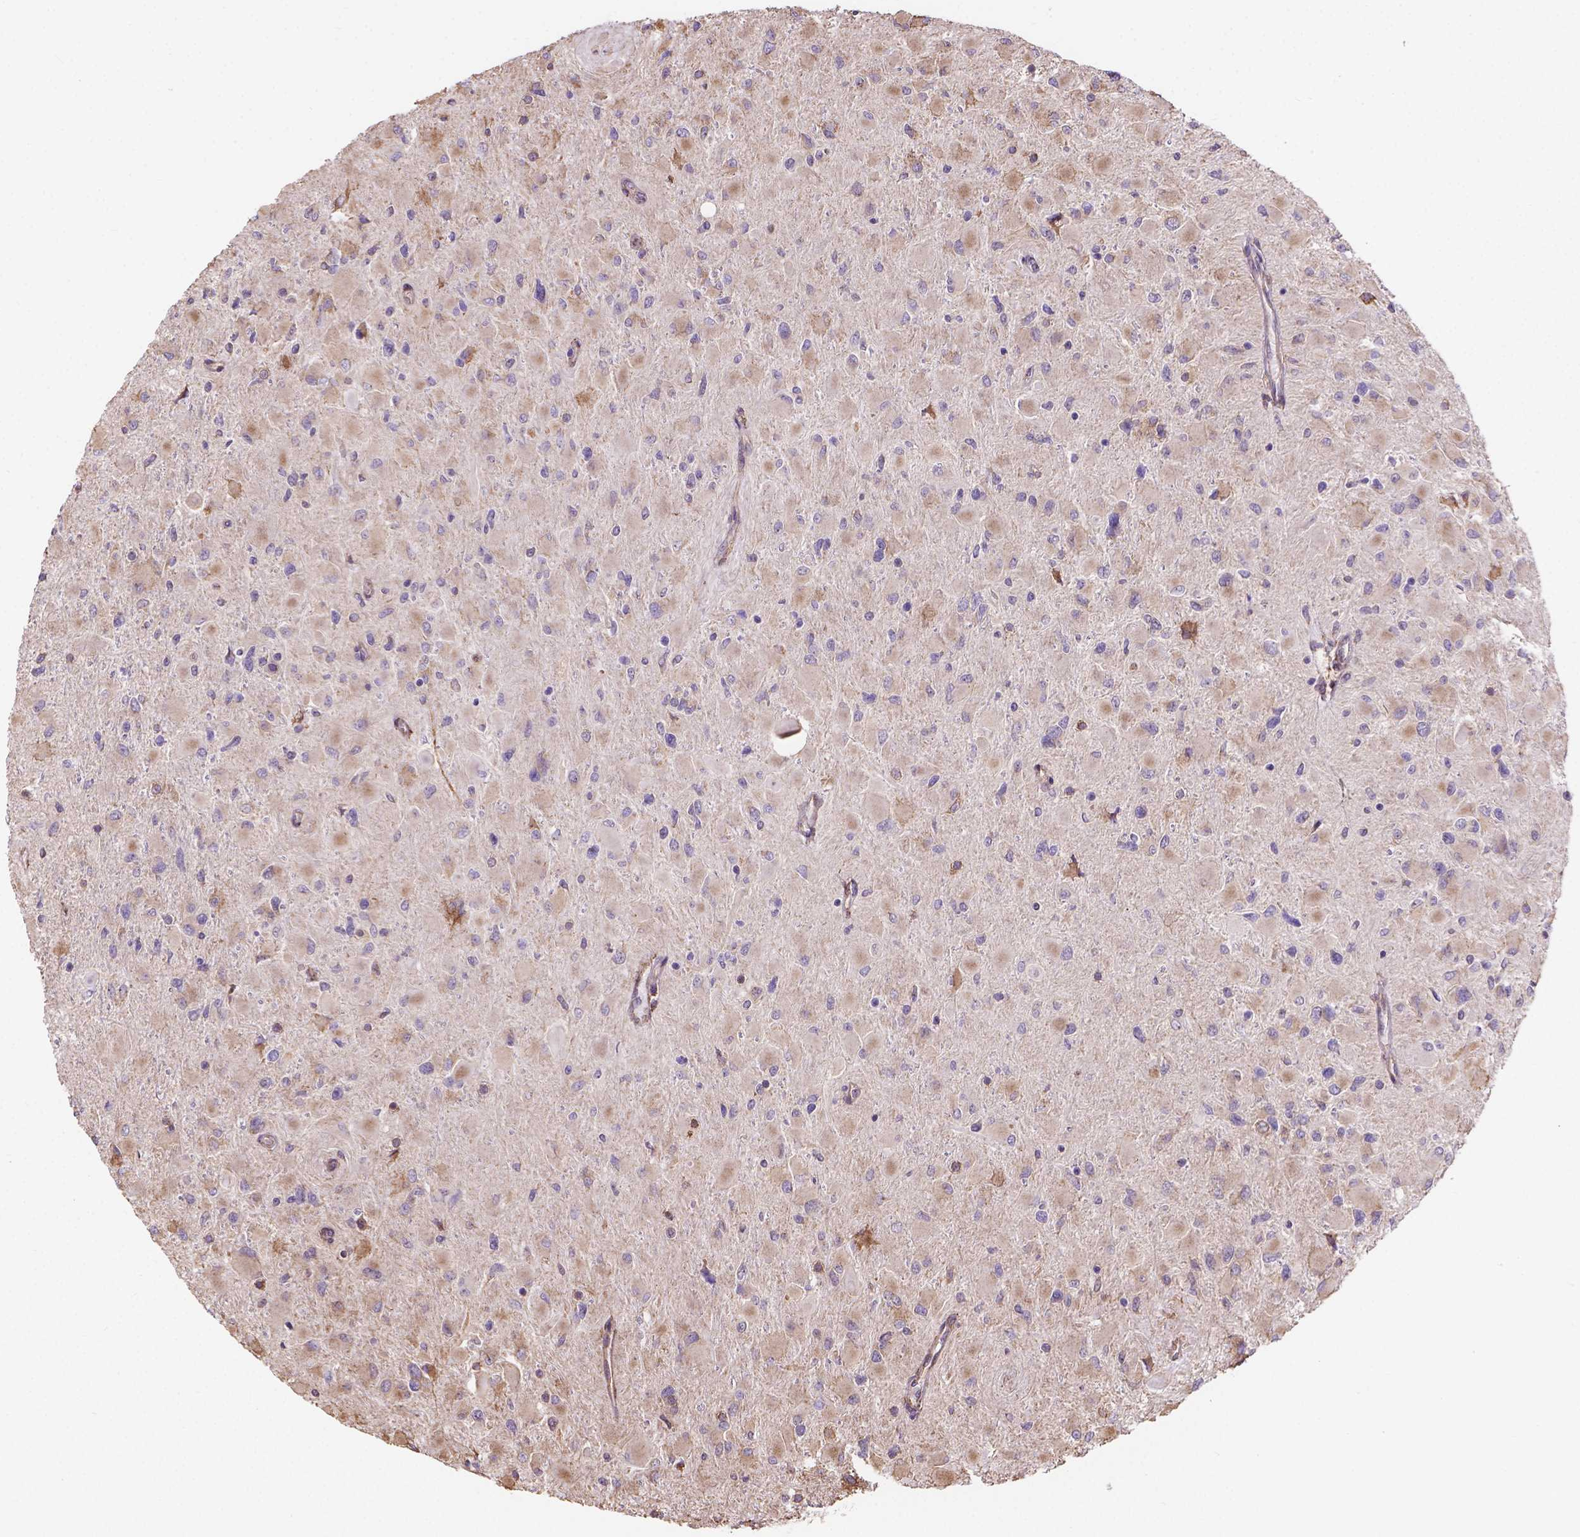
{"staining": {"intensity": "negative", "quantity": "none", "location": "none"}, "tissue": "glioma", "cell_type": "Tumor cells", "image_type": "cancer", "snomed": [{"axis": "morphology", "description": "Glioma, malignant, High grade"}, {"axis": "topography", "description": "Cerebral cortex"}], "caption": "Tumor cells show no significant staining in glioma.", "gene": "IPO11", "patient": {"sex": "female", "age": 36}}